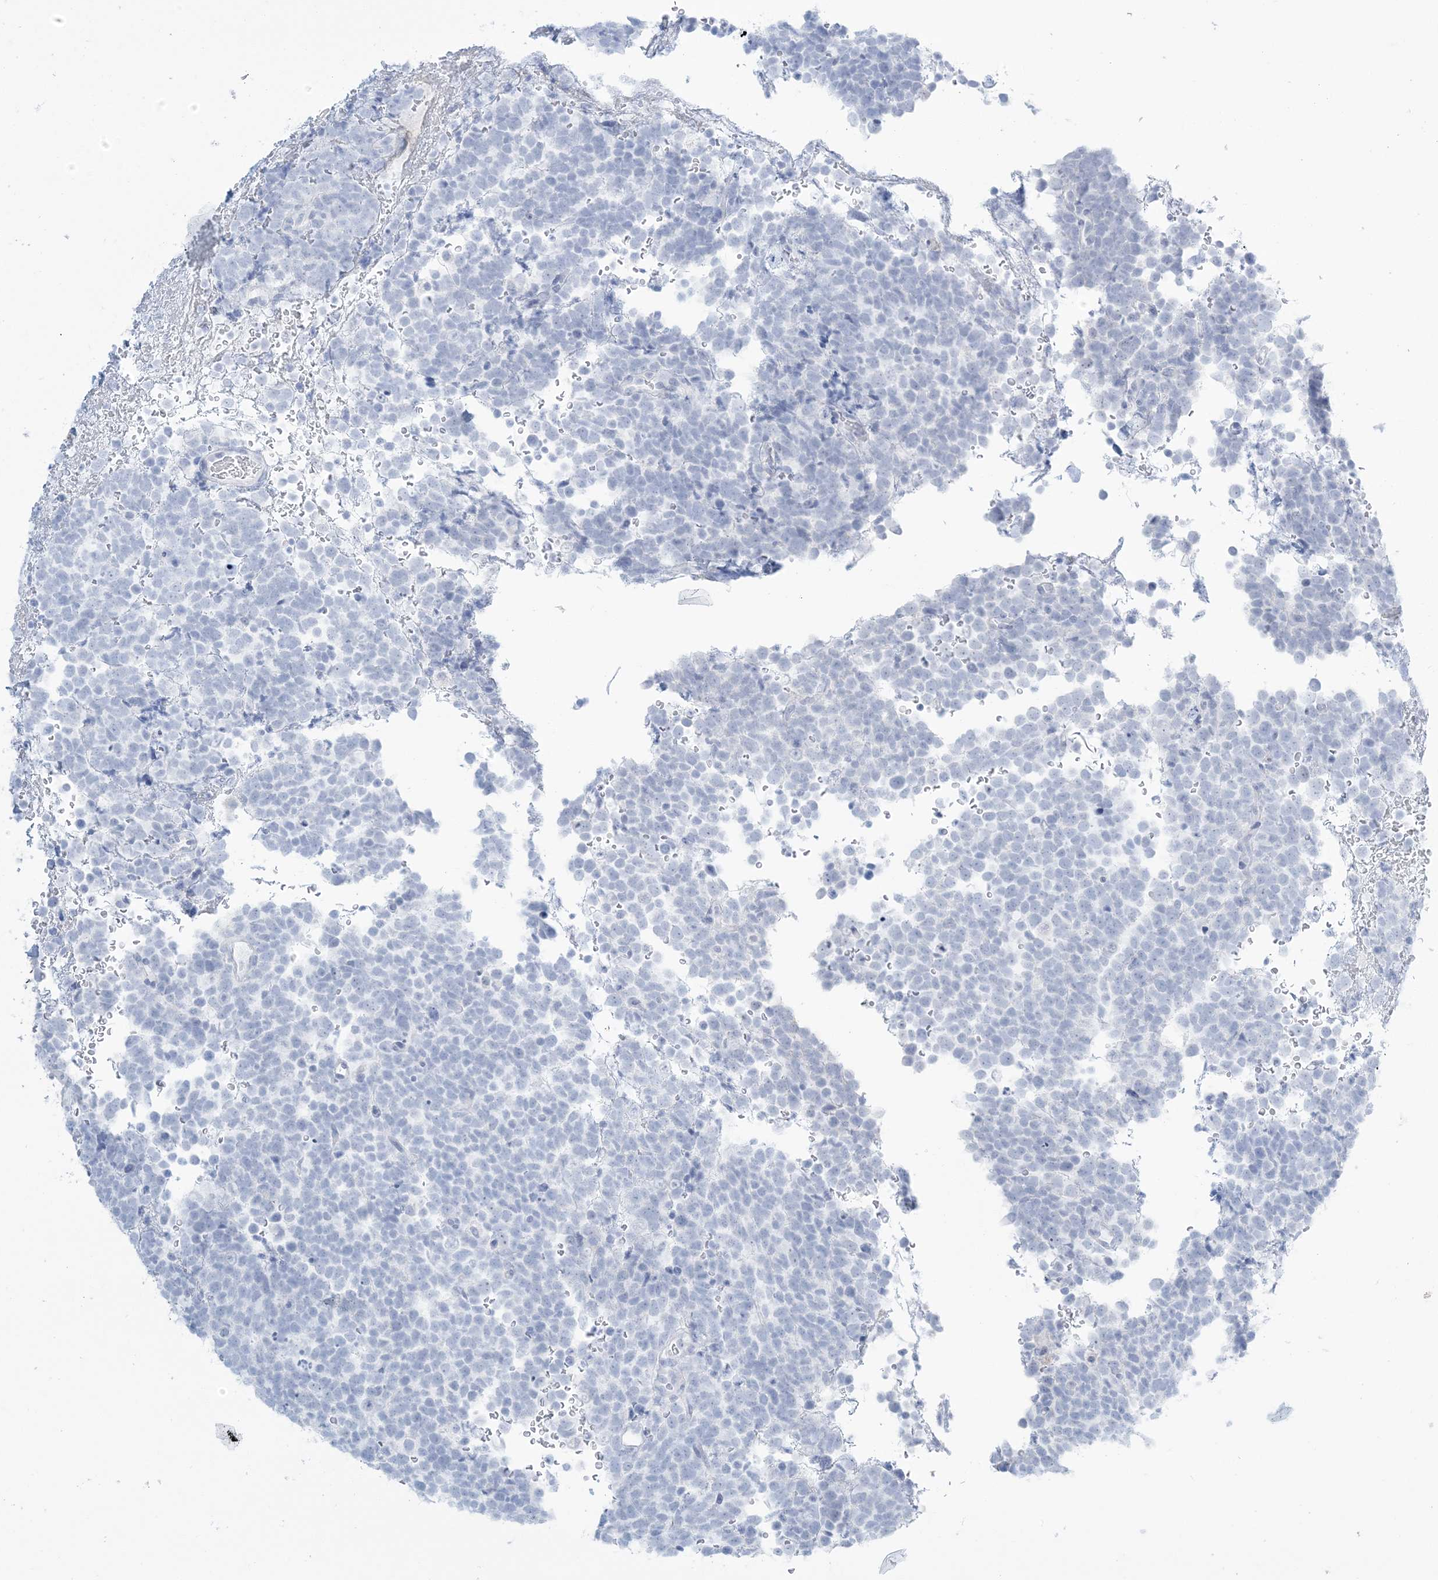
{"staining": {"intensity": "negative", "quantity": "none", "location": "none"}, "tissue": "urothelial cancer", "cell_type": "Tumor cells", "image_type": "cancer", "snomed": [{"axis": "morphology", "description": "Urothelial carcinoma, High grade"}, {"axis": "topography", "description": "Urinary bladder"}], "caption": "This is an immunohistochemistry histopathology image of human urothelial cancer. There is no positivity in tumor cells.", "gene": "AGXT", "patient": {"sex": "female", "age": 82}}